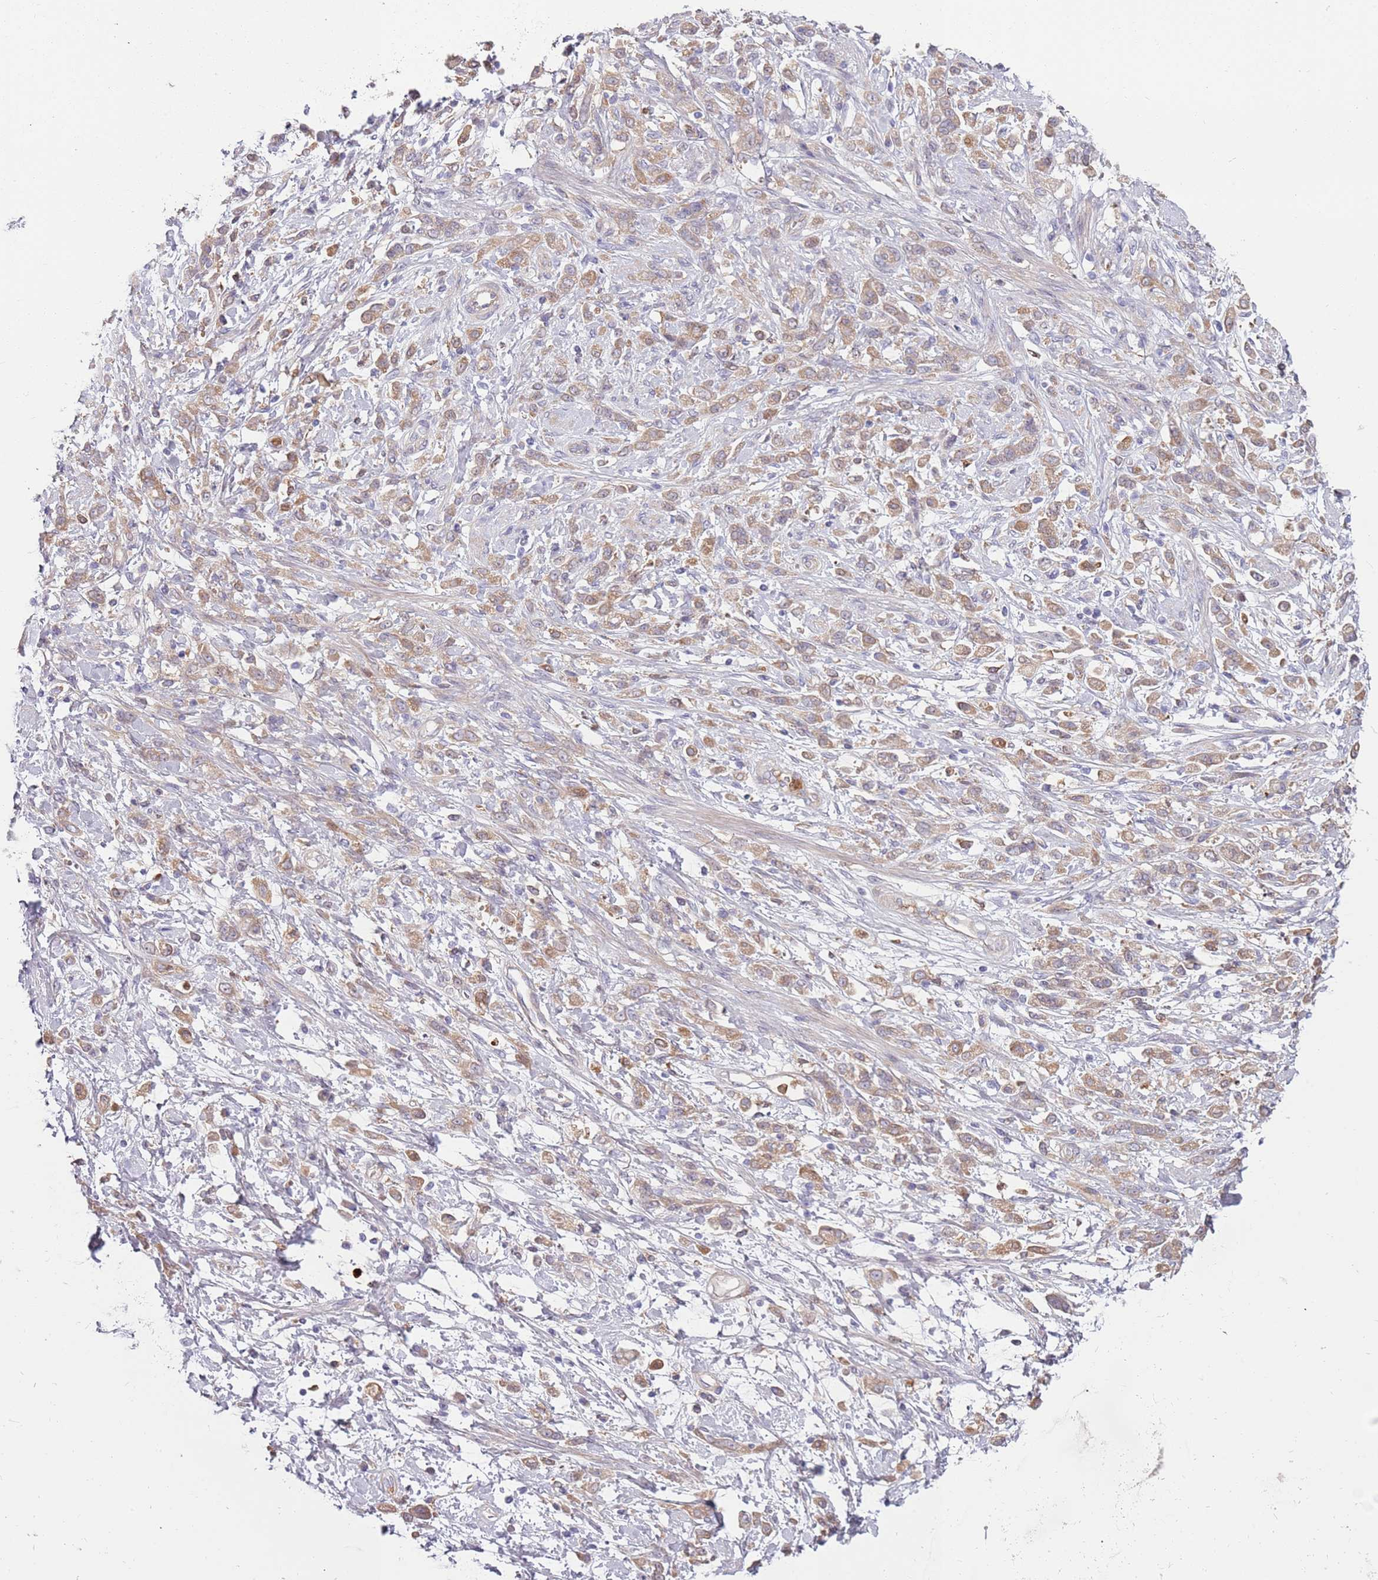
{"staining": {"intensity": "weak", "quantity": "25%-75%", "location": "cytoplasmic/membranous"}, "tissue": "stomach cancer", "cell_type": "Tumor cells", "image_type": "cancer", "snomed": [{"axis": "morphology", "description": "Adenocarcinoma, NOS"}, {"axis": "topography", "description": "Stomach"}], "caption": "There is low levels of weak cytoplasmic/membranous expression in tumor cells of stomach cancer, as demonstrated by immunohistochemical staining (brown color).", "gene": "NADK", "patient": {"sex": "female", "age": 60}}